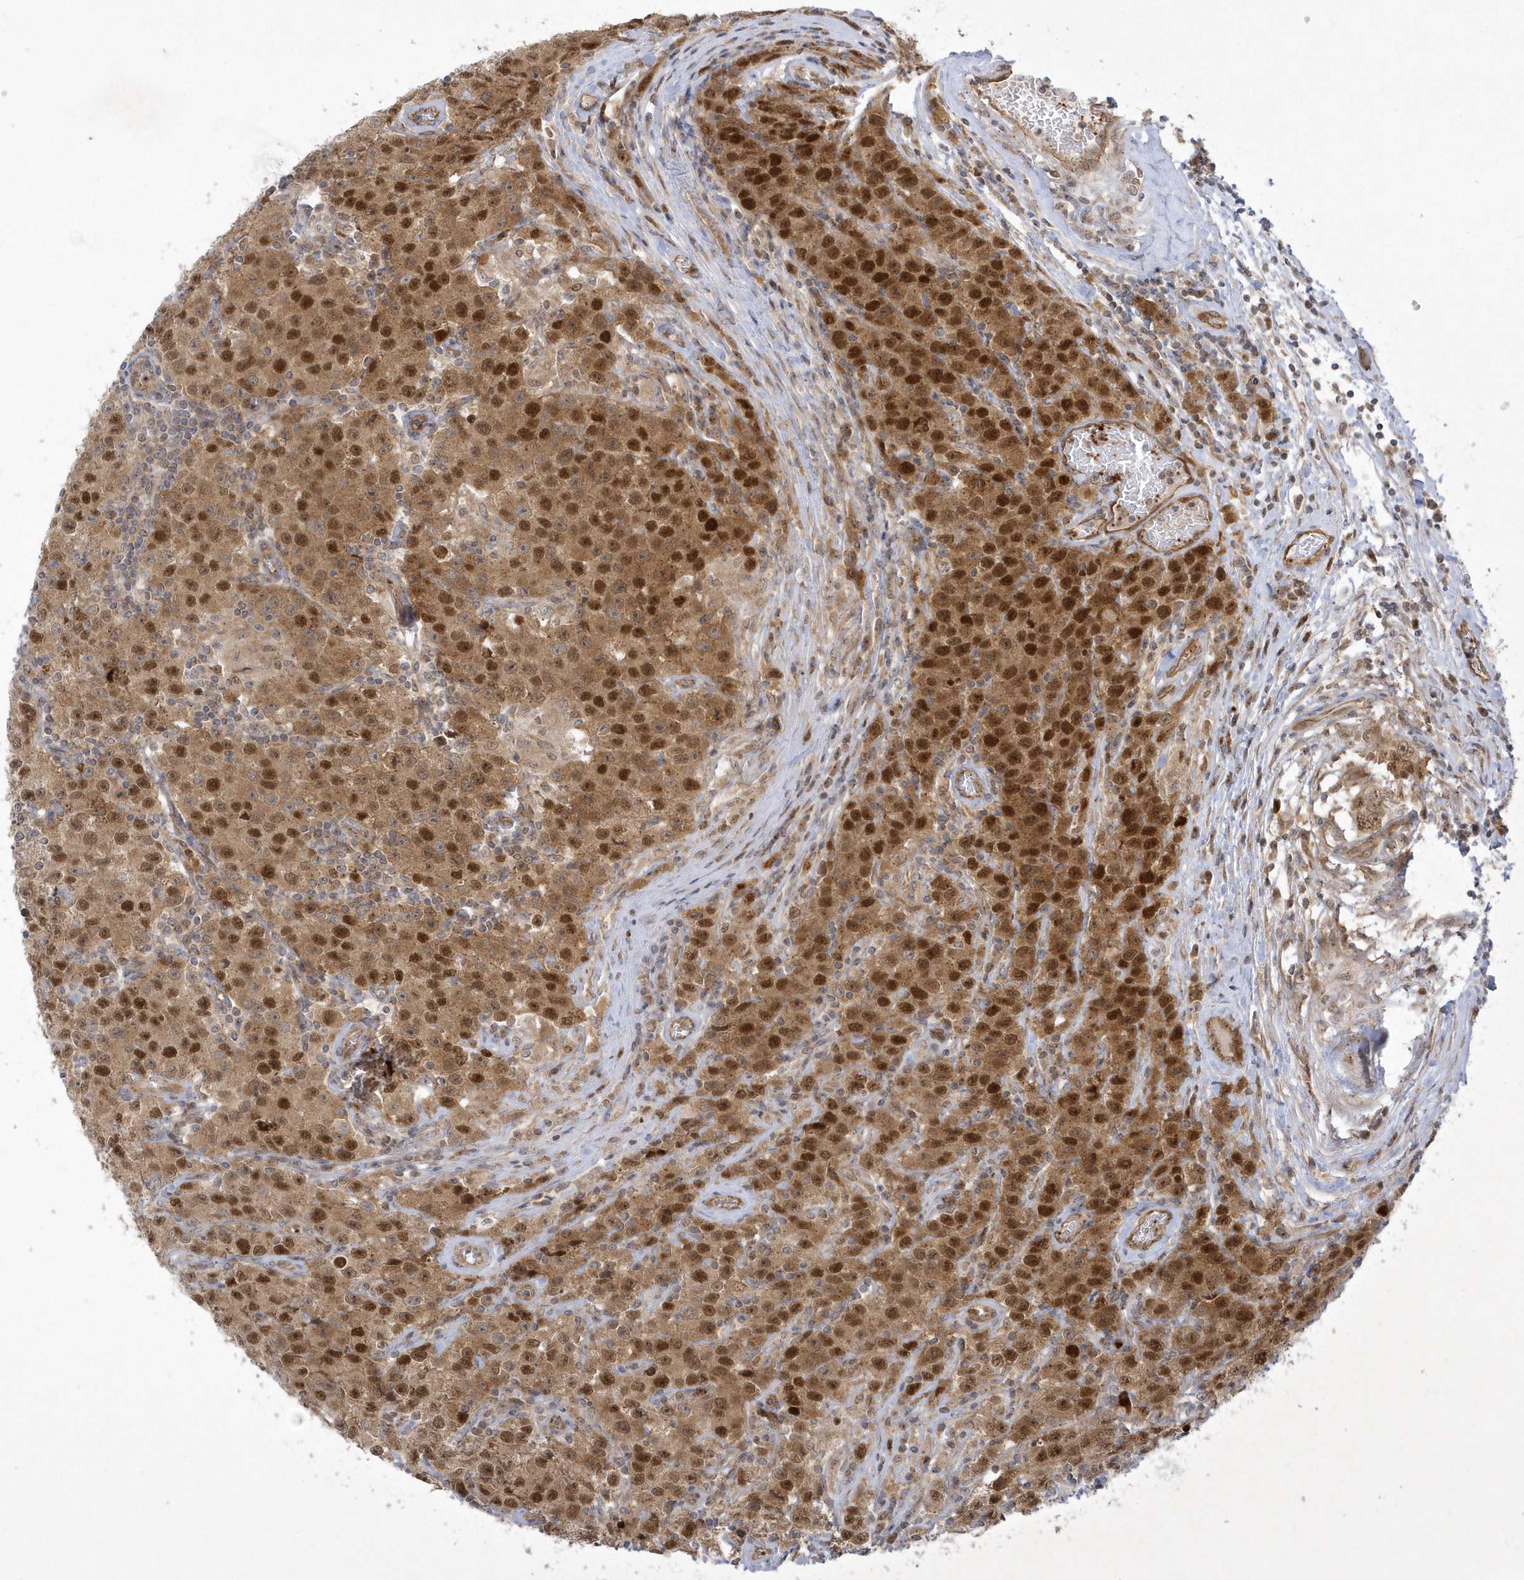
{"staining": {"intensity": "strong", "quantity": ">75%", "location": "cytoplasmic/membranous,nuclear"}, "tissue": "testis cancer", "cell_type": "Tumor cells", "image_type": "cancer", "snomed": [{"axis": "morphology", "description": "Seminoma, NOS"}, {"axis": "morphology", "description": "Carcinoma, Embryonal, NOS"}, {"axis": "topography", "description": "Testis"}], "caption": "The micrograph exhibits immunohistochemical staining of embryonal carcinoma (testis). There is strong cytoplasmic/membranous and nuclear expression is seen in approximately >75% of tumor cells. Immunohistochemistry (ihc) stains the protein in brown and the nuclei are stained blue.", "gene": "NAF1", "patient": {"sex": "male", "age": 43}}